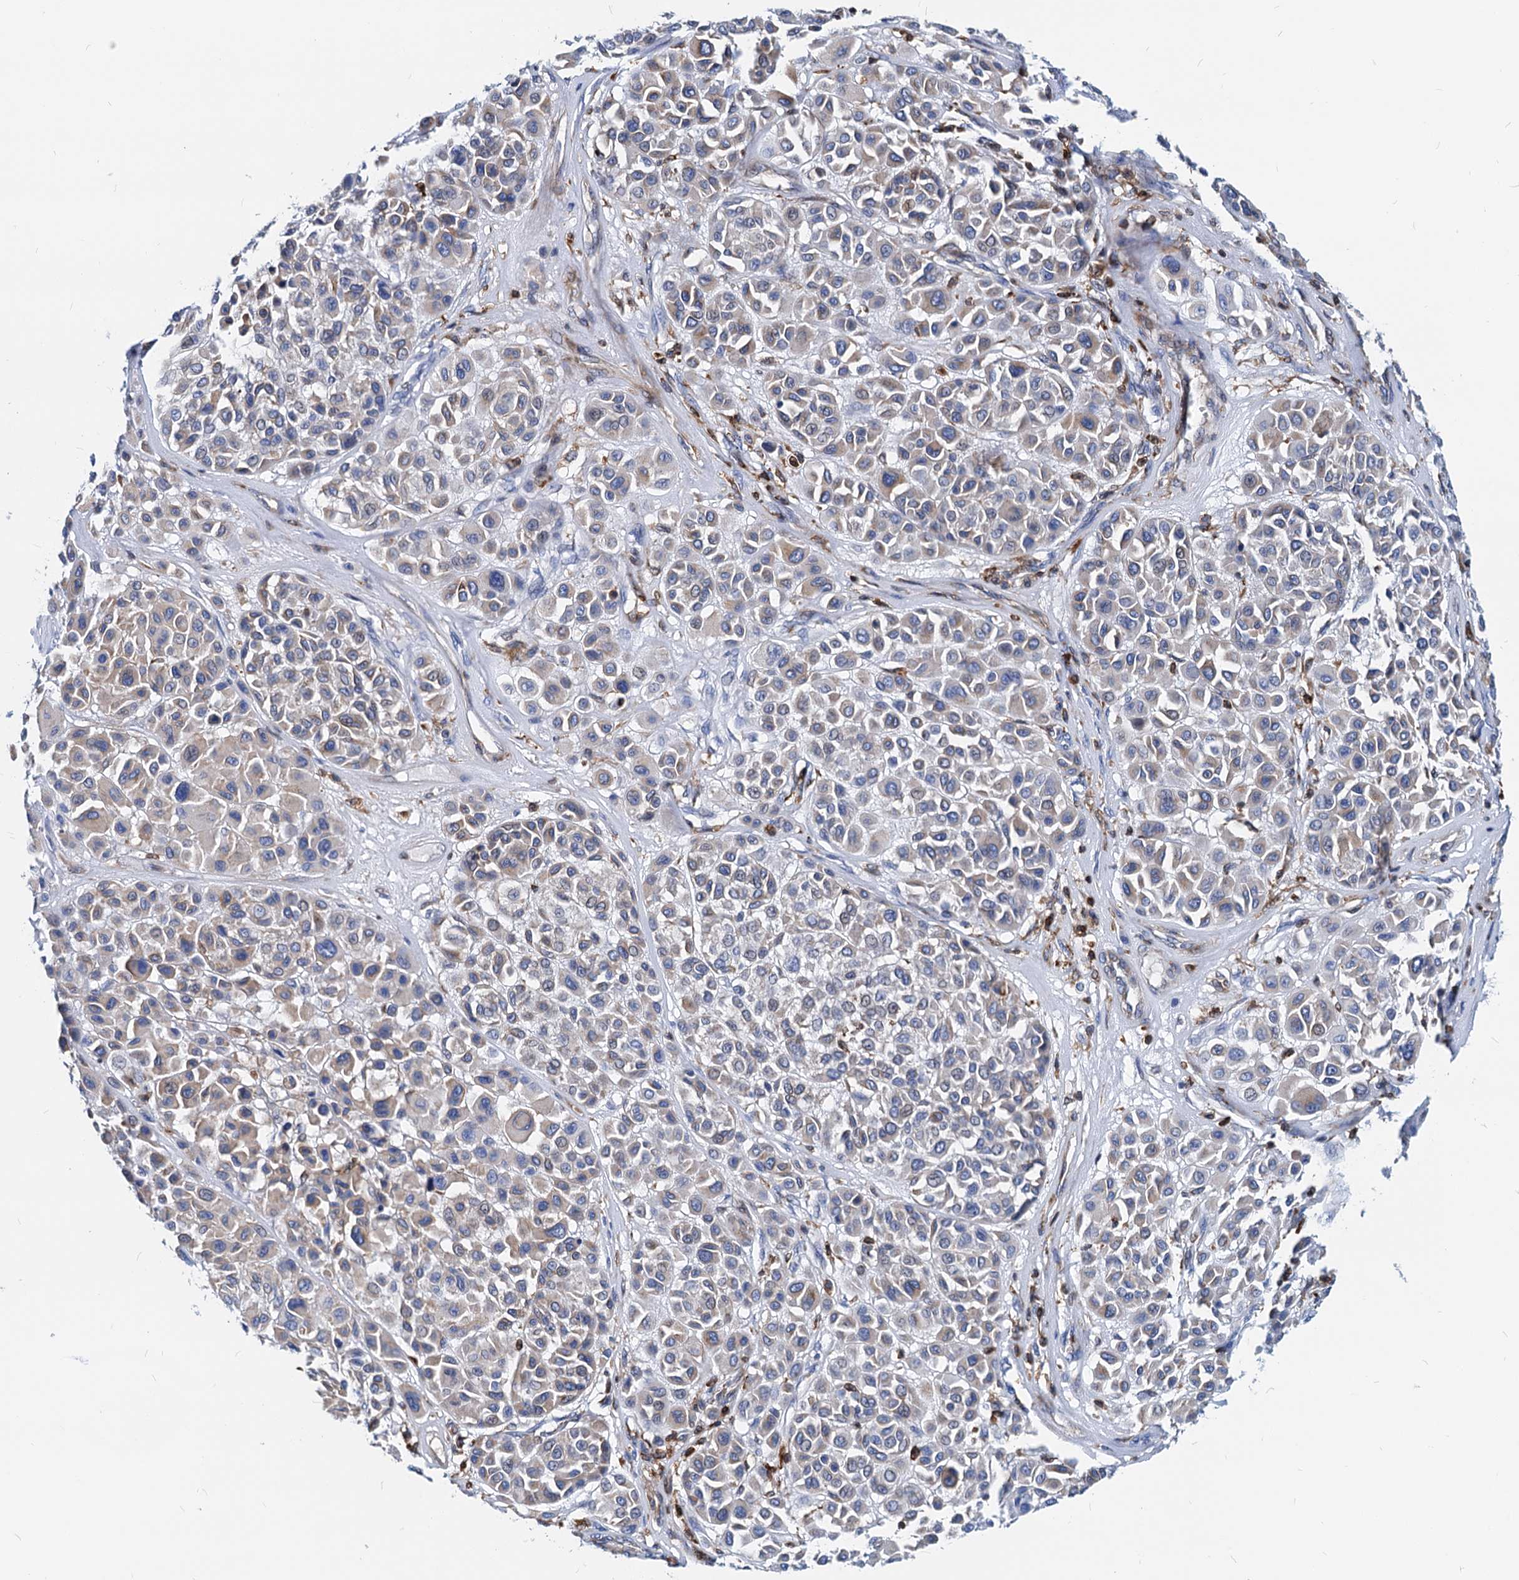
{"staining": {"intensity": "weak", "quantity": "<25%", "location": "cytoplasmic/membranous"}, "tissue": "melanoma", "cell_type": "Tumor cells", "image_type": "cancer", "snomed": [{"axis": "morphology", "description": "Malignant melanoma, Metastatic site"}, {"axis": "topography", "description": "Soft tissue"}], "caption": "Immunohistochemistry photomicrograph of human malignant melanoma (metastatic site) stained for a protein (brown), which exhibits no expression in tumor cells.", "gene": "LCP2", "patient": {"sex": "male", "age": 41}}